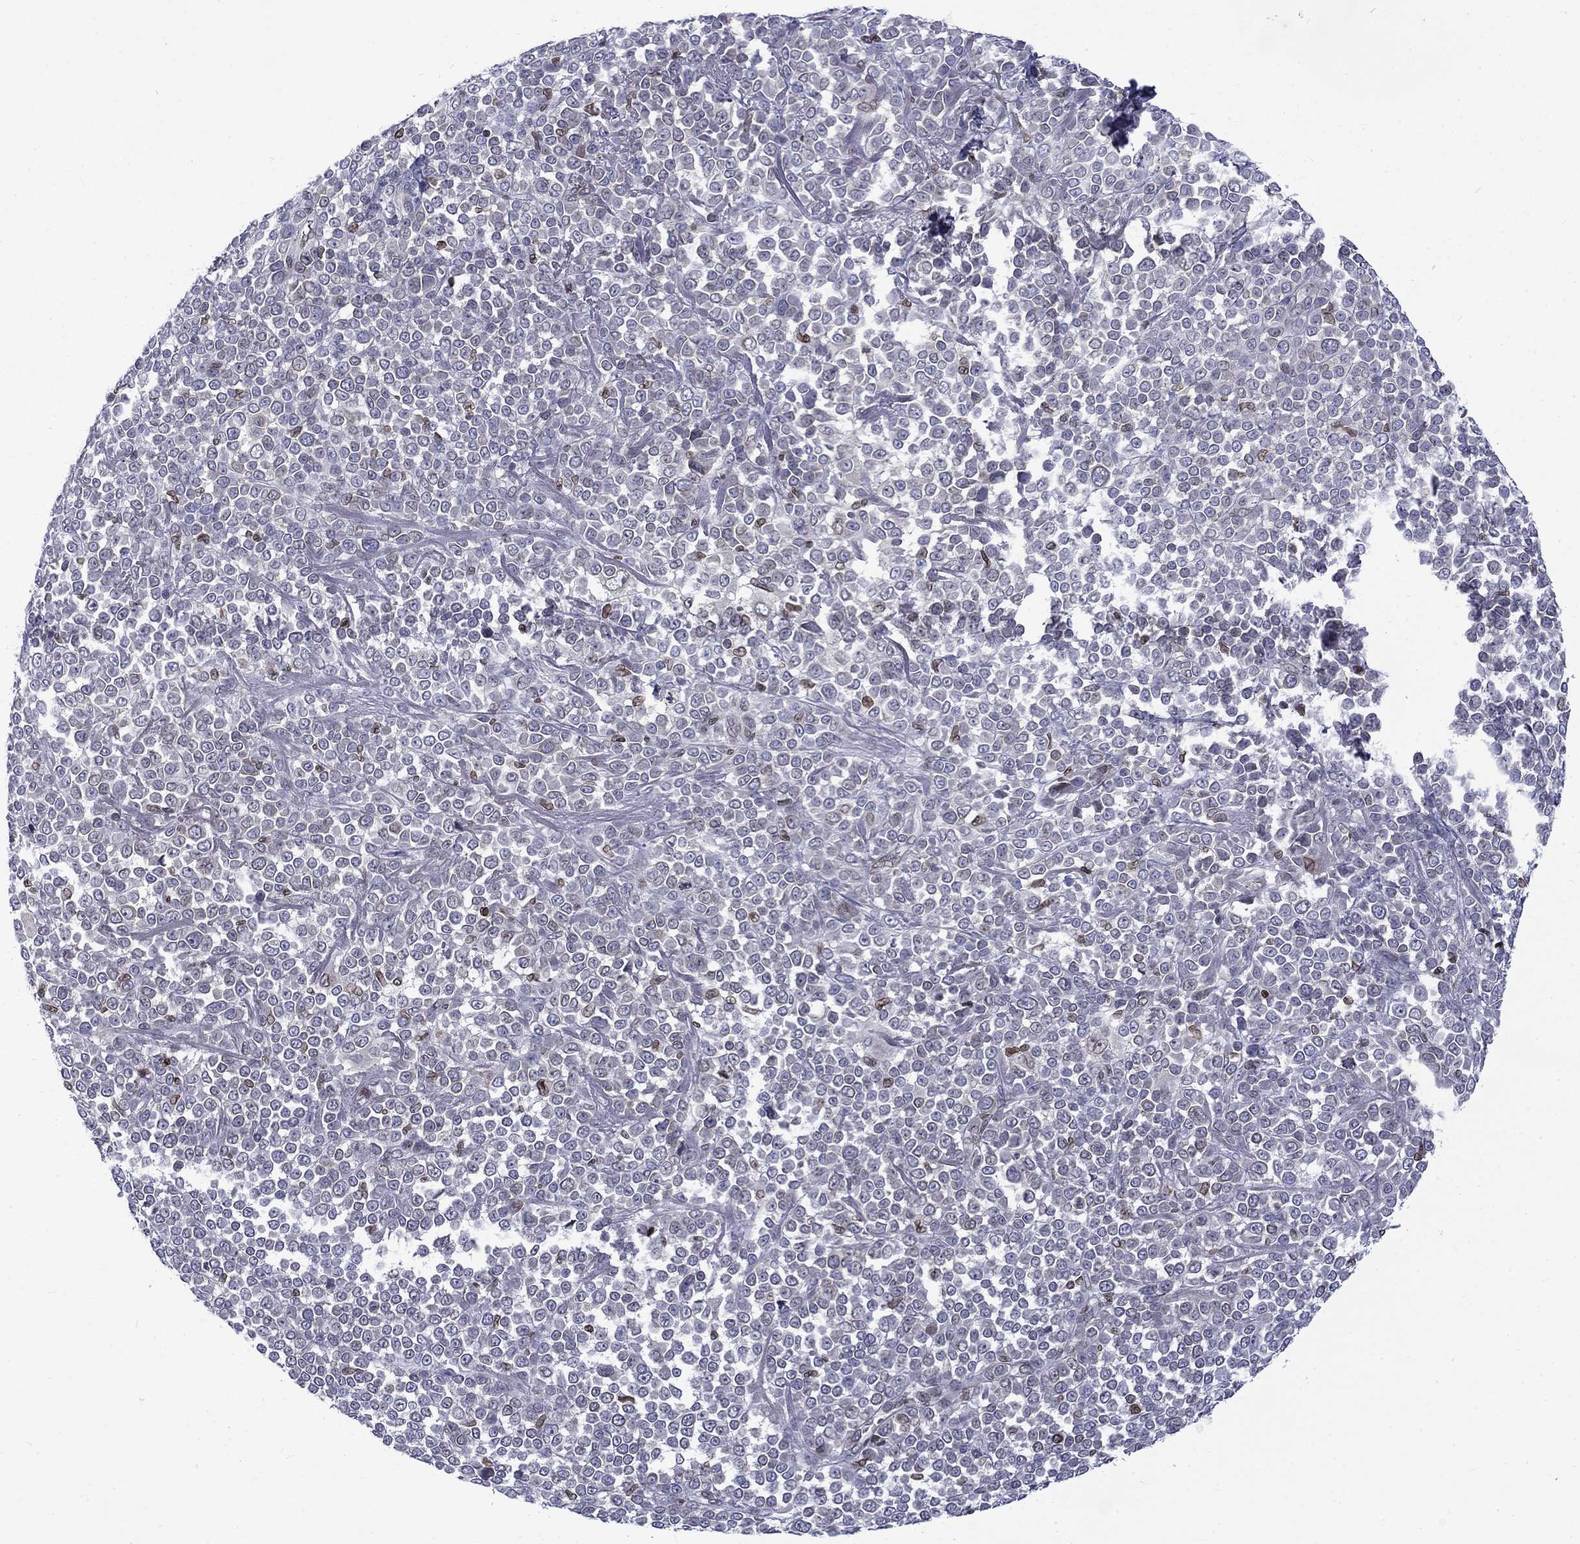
{"staining": {"intensity": "negative", "quantity": "none", "location": "none"}, "tissue": "melanoma", "cell_type": "Tumor cells", "image_type": "cancer", "snomed": [{"axis": "morphology", "description": "Malignant melanoma, NOS"}, {"axis": "topography", "description": "Skin"}], "caption": "Photomicrograph shows no protein positivity in tumor cells of malignant melanoma tissue.", "gene": "SLA", "patient": {"sex": "female", "age": 95}}